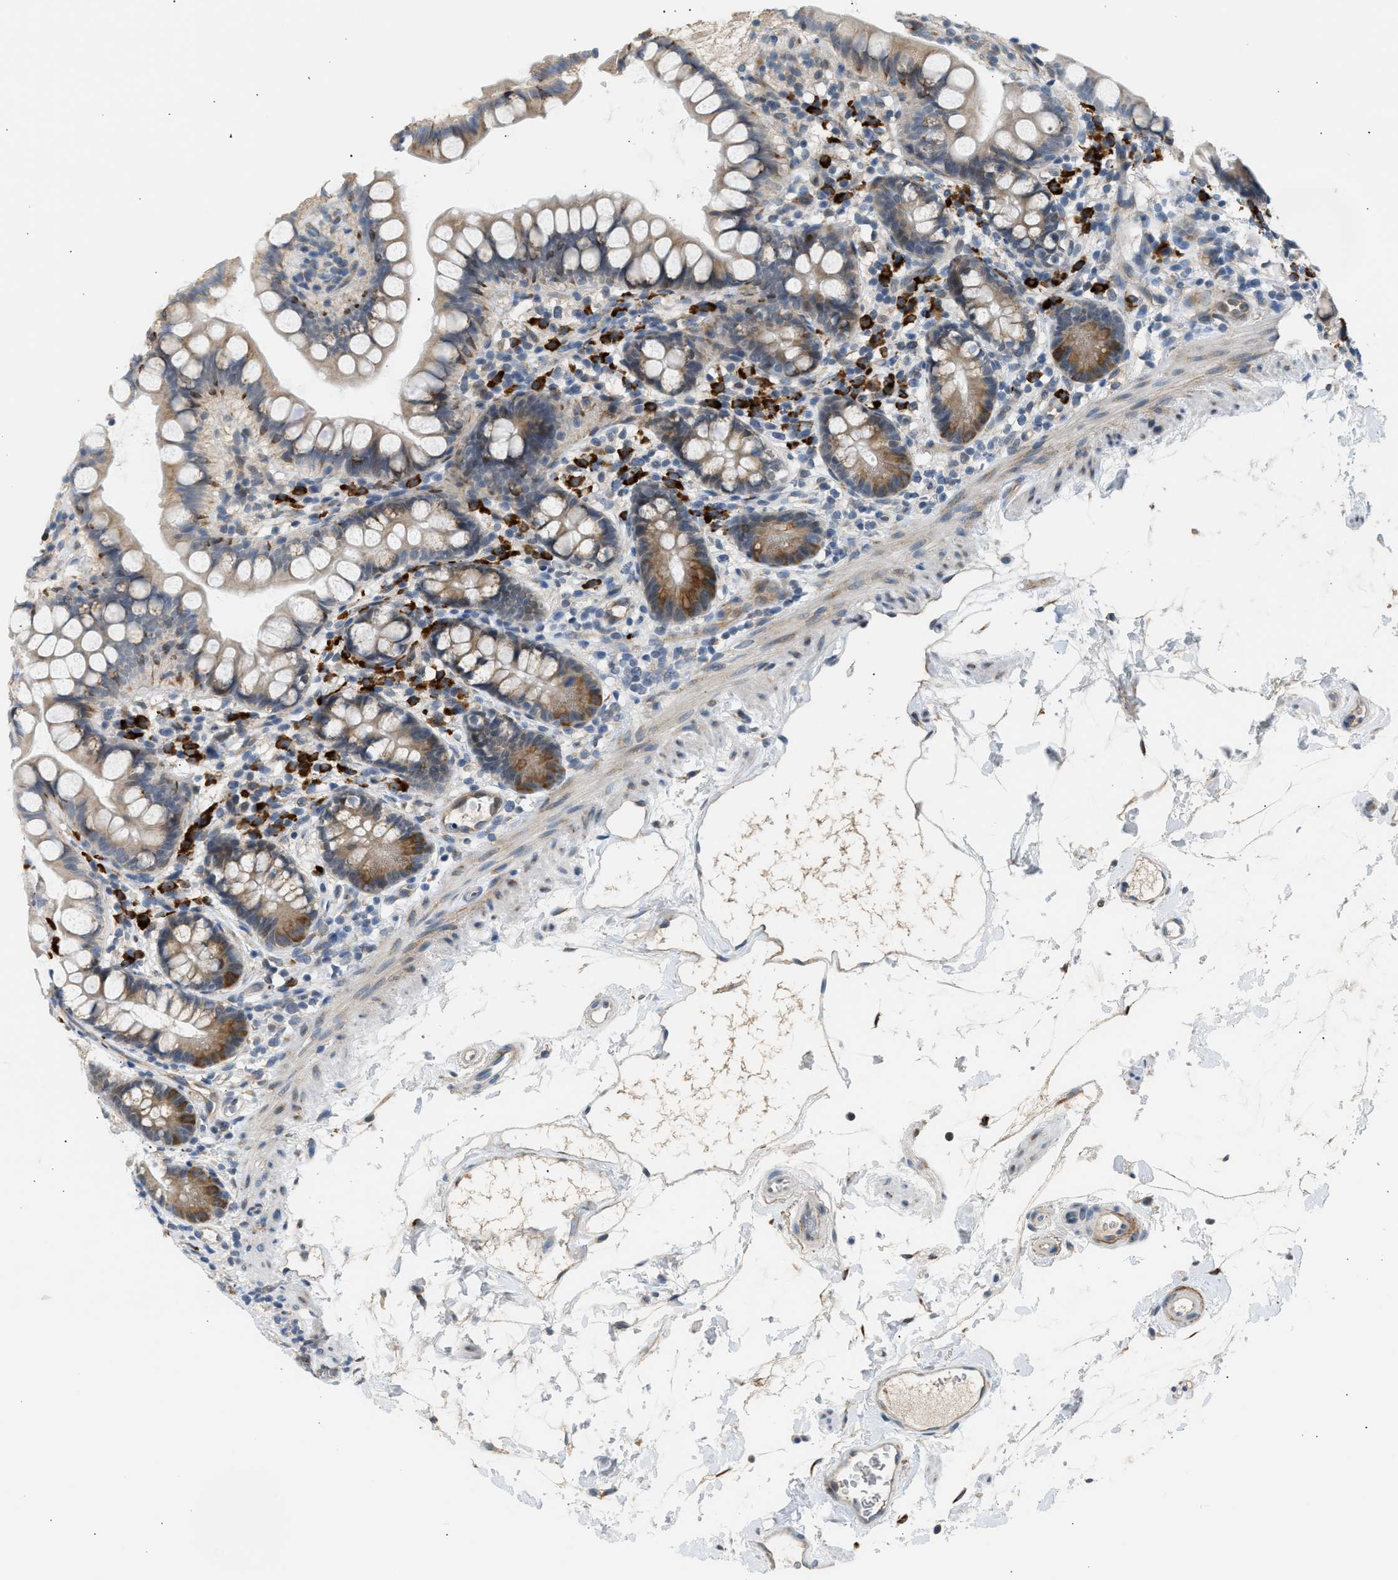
{"staining": {"intensity": "moderate", "quantity": "<25%", "location": "cytoplasmic/membranous"}, "tissue": "small intestine", "cell_type": "Glandular cells", "image_type": "normal", "snomed": [{"axis": "morphology", "description": "Normal tissue, NOS"}, {"axis": "topography", "description": "Small intestine"}], "caption": "DAB immunohistochemical staining of normal human small intestine exhibits moderate cytoplasmic/membranous protein positivity in approximately <25% of glandular cells.", "gene": "KCNC2", "patient": {"sex": "female", "age": 84}}